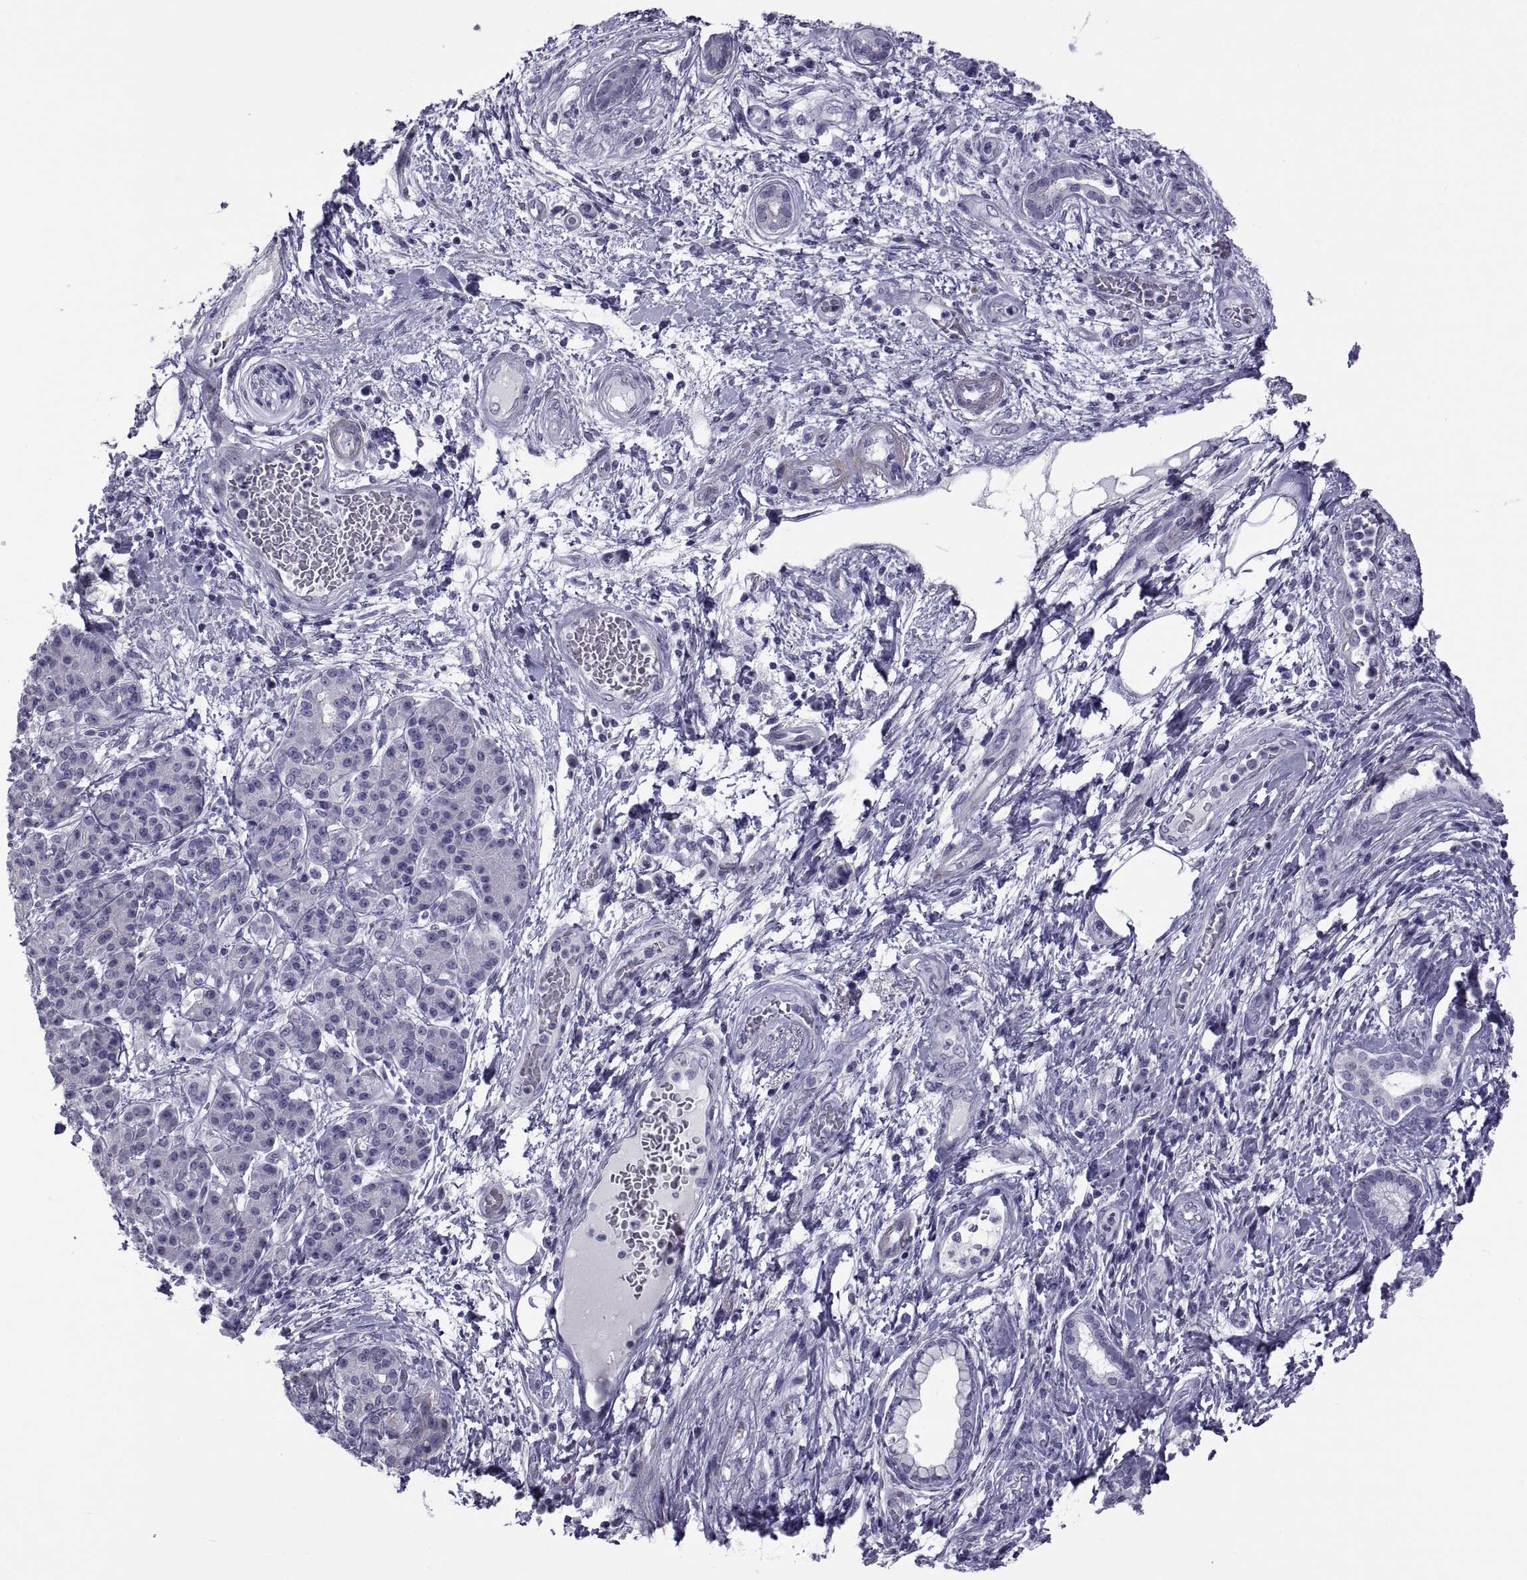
{"staining": {"intensity": "negative", "quantity": "none", "location": "none"}, "tissue": "pancreatic cancer", "cell_type": "Tumor cells", "image_type": "cancer", "snomed": [{"axis": "morphology", "description": "Adenocarcinoma, NOS"}, {"axis": "topography", "description": "Pancreas"}], "caption": "High power microscopy photomicrograph of an IHC image of pancreatic cancer (adenocarcinoma), revealing no significant expression in tumor cells.", "gene": "MAGEB1", "patient": {"sex": "female", "age": 73}}